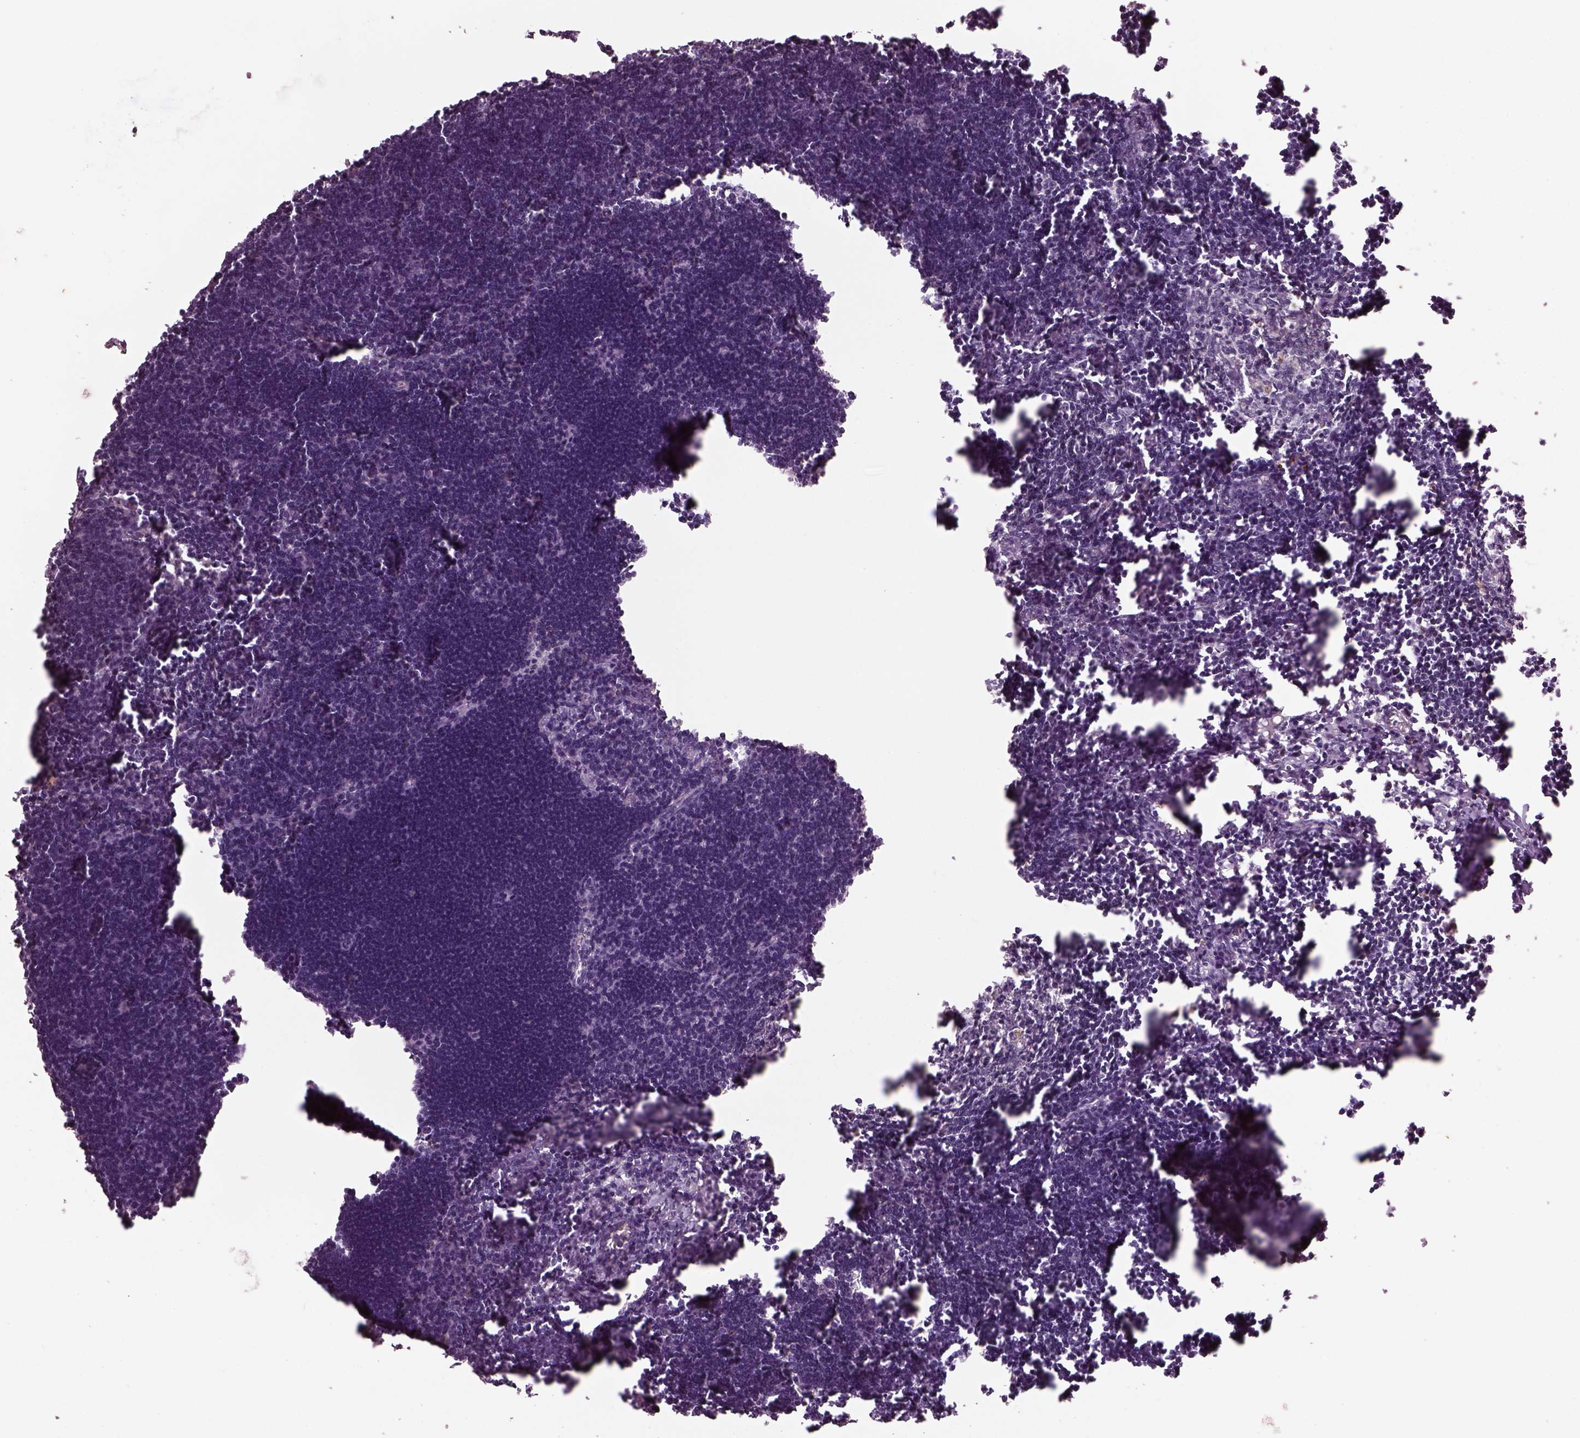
{"staining": {"intensity": "negative", "quantity": "none", "location": "none"}, "tissue": "lymph node", "cell_type": "Germinal center cells", "image_type": "normal", "snomed": [{"axis": "morphology", "description": "Normal tissue, NOS"}, {"axis": "topography", "description": "Lymph node"}], "caption": "This is an immunohistochemistry micrograph of unremarkable lymph node. There is no expression in germinal center cells.", "gene": "GNRH1", "patient": {"sex": "male", "age": 55}}